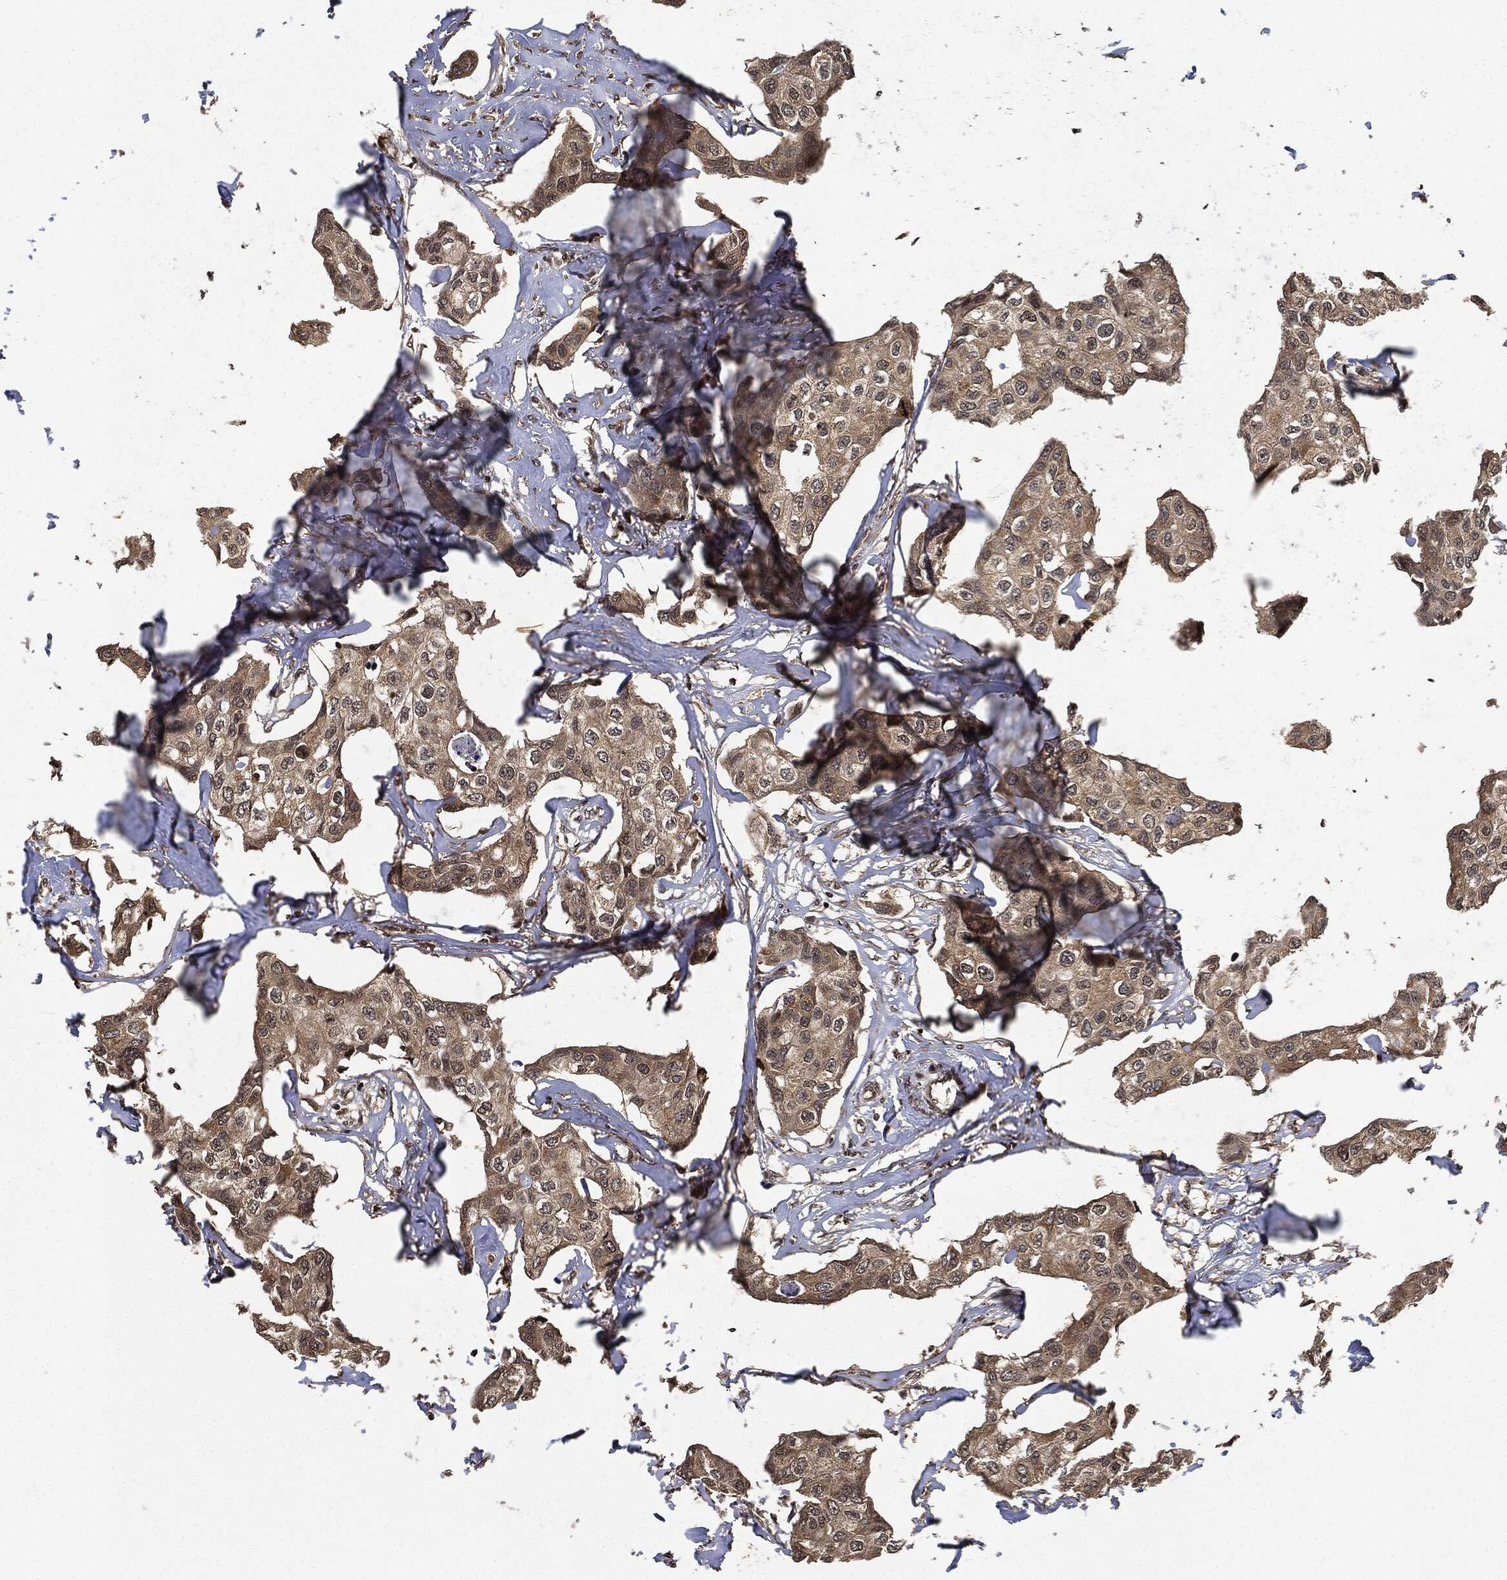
{"staining": {"intensity": "weak", "quantity": ">75%", "location": "cytoplasmic/membranous"}, "tissue": "breast cancer", "cell_type": "Tumor cells", "image_type": "cancer", "snomed": [{"axis": "morphology", "description": "Duct carcinoma"}, {"axis": "topography", "description": "Breast"}], "caption": "Breast cancer stained for a protein (brown) reveals weak cytoplasmic/membranous positive staining in about >75% of tumor cells.", "gene": "PDK1", "patient": {"sex": "female", "age": 80}}